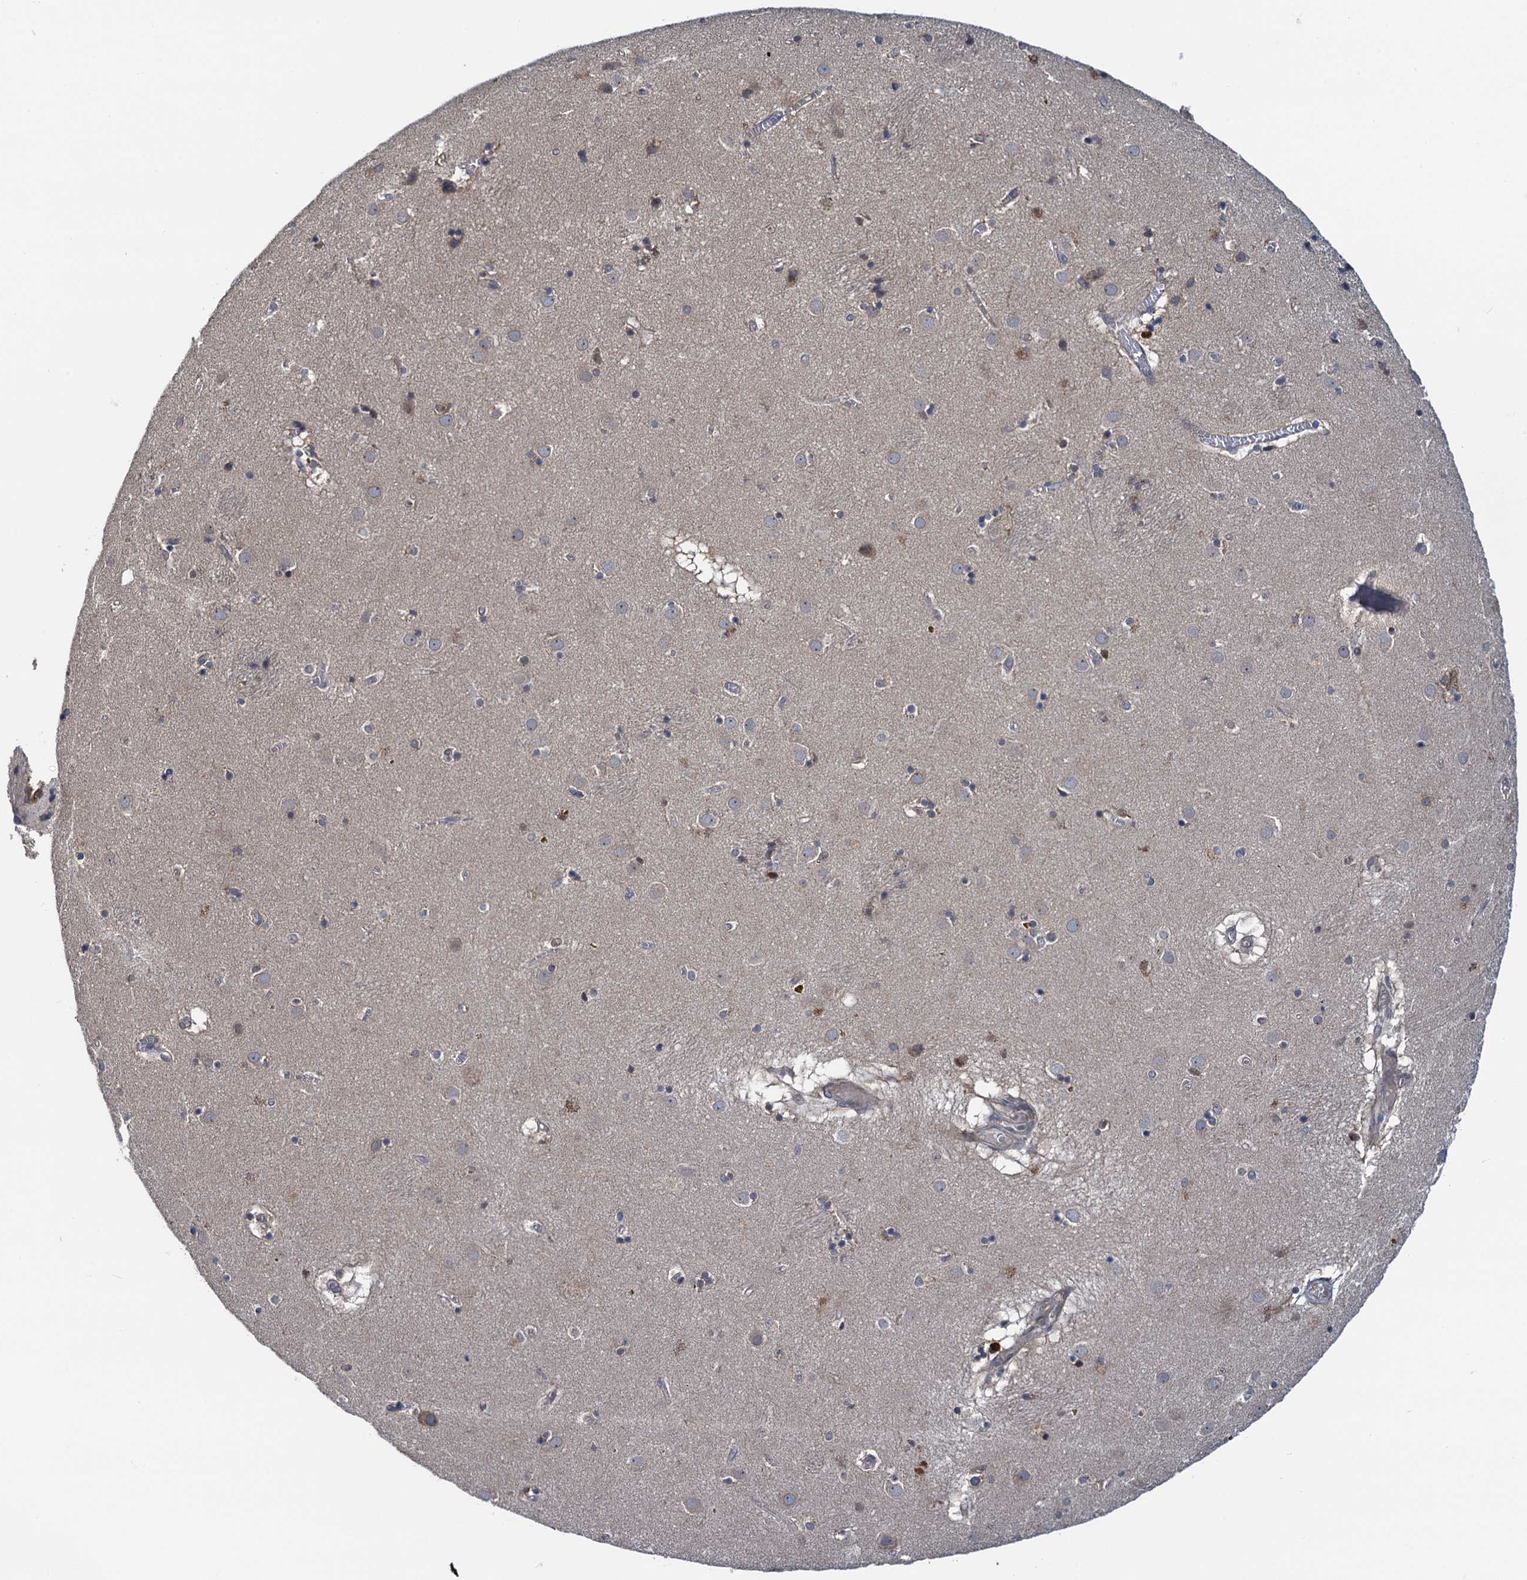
{"staining": {"intensity": "weak", "quantity": "<25%", "location": "cytoplasmic/membranous"}, "tissue": "caudate", "cell_type": "Glial cells", "image_type": "normal", "snomed": [{"axis": "morphology", "description": "Normal tissue, NOS"}, {"axis": "topography", "description": "Lateral ventricle wall"}], "caption": "Immunohistochemical staining of benign human caudate demonstrates no significant positivity in glial cells.", "gene": "RNF125", "patient": {"sex": "male", "age": 70}}